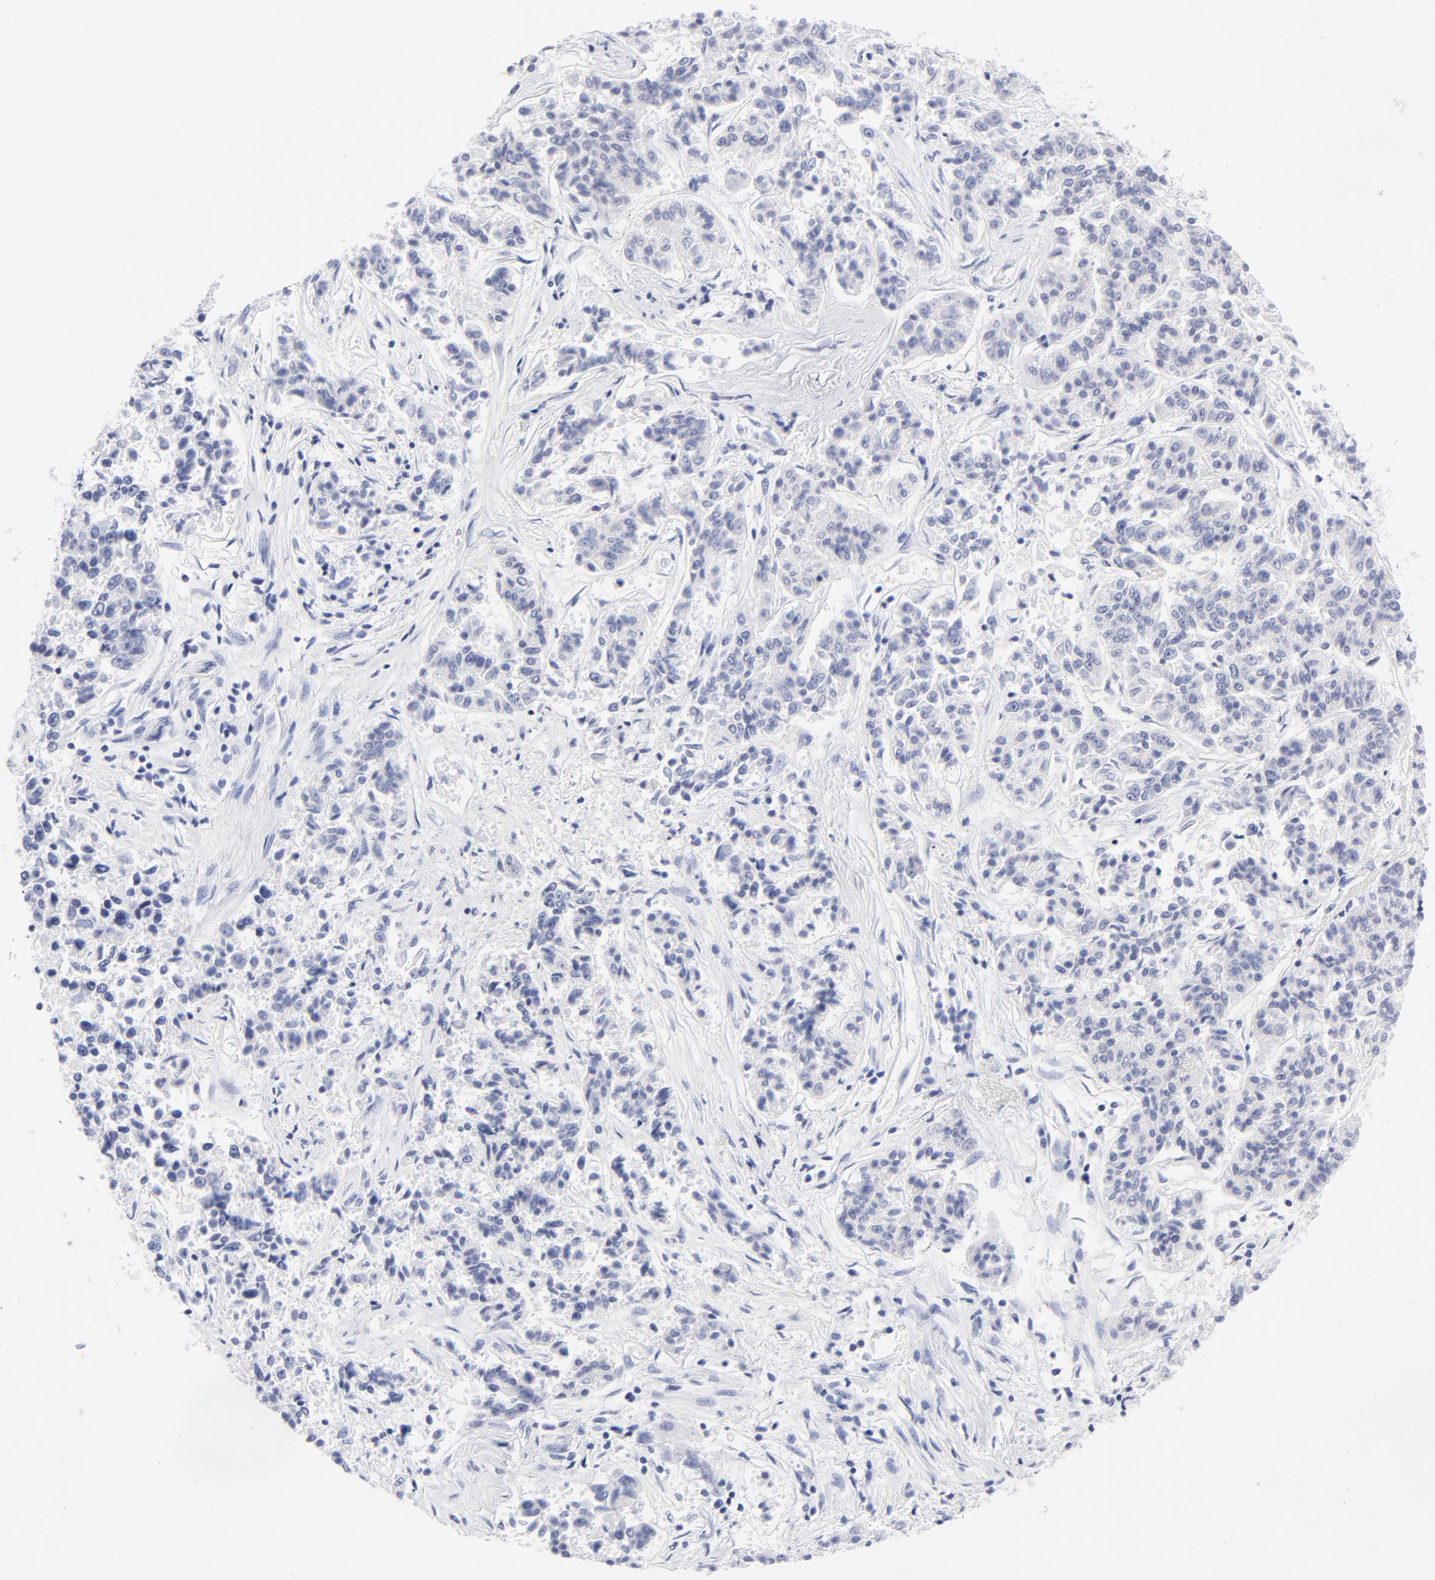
{"staining": {"intensity": "negative", "quantity": "none", "location": "none"}, "tissue": "lung cancer", "cell_type": "Tumor cells", "image_type": "cancer", "snomed": [{"axis": "morphology", "description": "Adenocarcinoma, NOS"}, {"axis": "topography", "description": "Lung"}], "caption": "Tumor cells show no significant protein expression in lung cancer. Brightfield microscopy of IHC stained with DAB (brown) and hematoxylin (blue), captured at high magnification.", "gene": "CNTN3", "patient": {"sex": "male", "age": 84}}